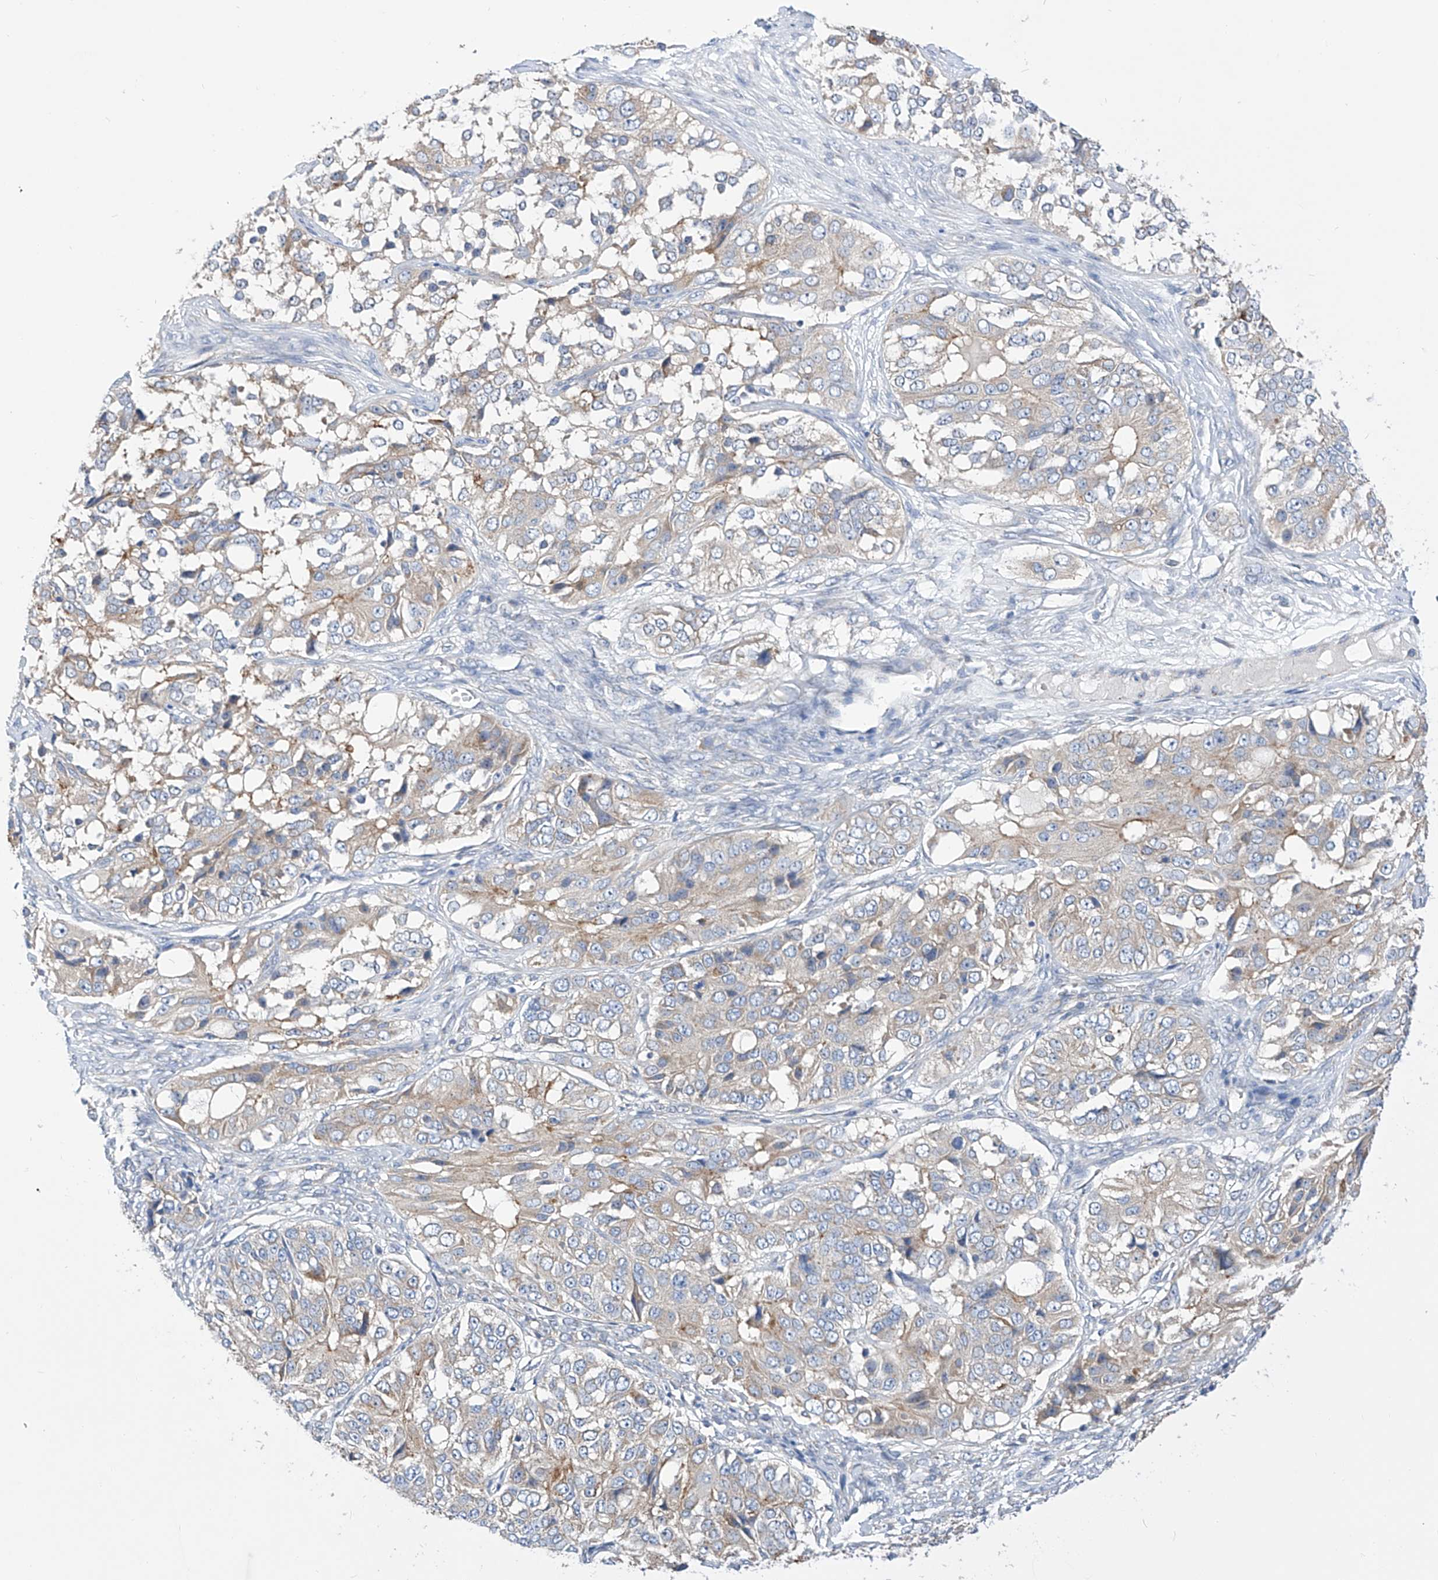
{"staining": {"intensity": "weak", "quantity": "25%-75%", "location": "cytoplasmic/membranous"}, "tissue": "ovarian cancer", "cell_type": "Tumor cells", "image_type": "cancer", "snomed": [{"axis": "morphology", "description": "Carcinoma, endometroid"}, {"axis": "topography", "description": "Ovary"}], "caption": "Ovarian endometroid carcinoma stained with IHC displays weak cytoplasmic/membranous positivity in about 25%-75% of tumor cells. Immunohistochemistry (ihc) stains the protein of interest in brown and the nuclei are stained blue.", "gene": "UFL1", "patient": {"sex": "female", "age": 51}}